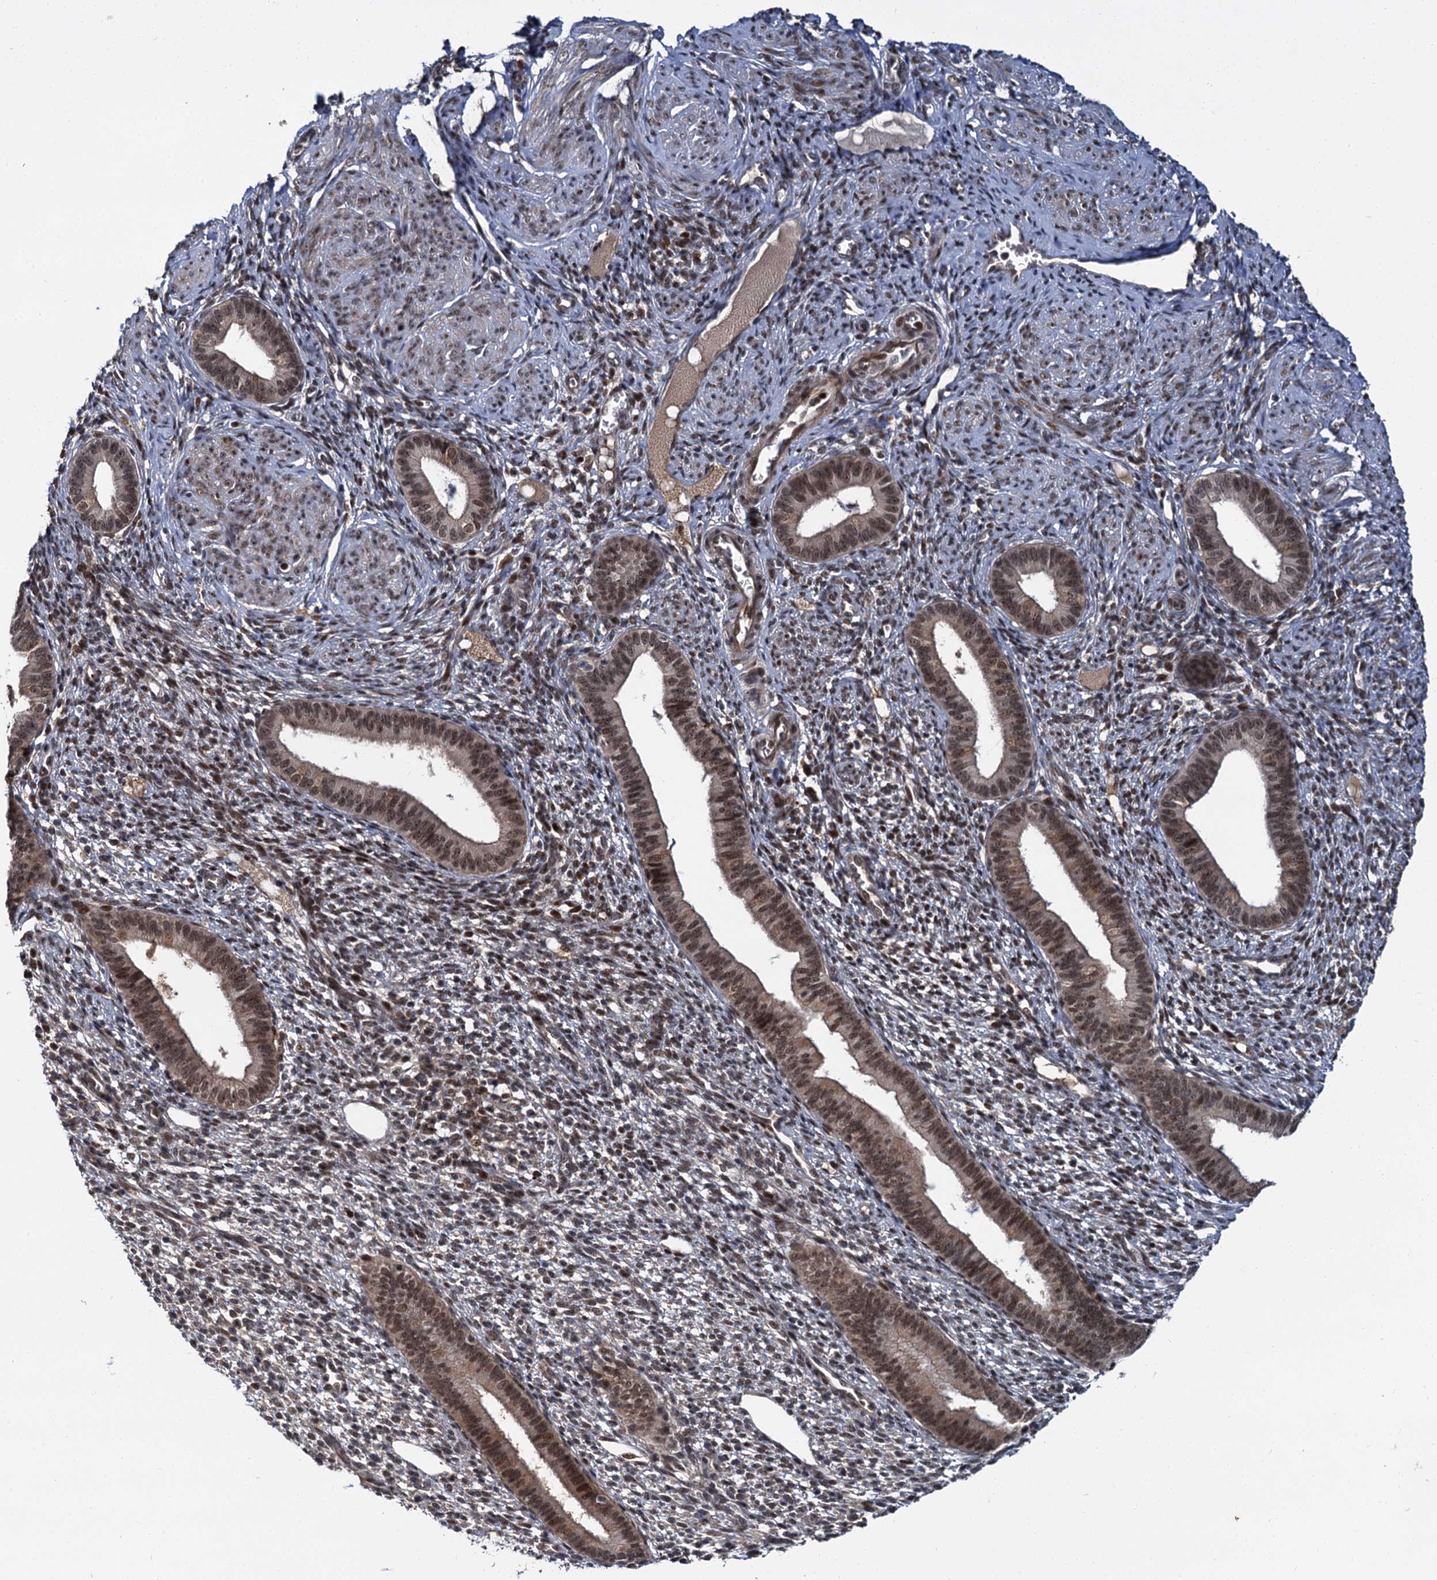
{"staining": {"intensity": "moderate", "quantity": "<25%", "location": "nuclear"}, "tissue": "endometrium", "cell_type": "Cells in endometrial stroma", "image_type": "normal", "snomed": [{"axis": "morphology", "description": "Normal tissue, NOS"}, {"axis": "topography", "description": "Endometrium"}], "caption": "Normal endometrium was stained to show a protein in brown. There is low levels of moderate nuclear staining in approximately <25% of cells in endometrial stroma. (Brightfield microscopy of DAB IHC at high magnification).", "gene": "MBD6", "patient": {"sex": "female", "age": 46}}